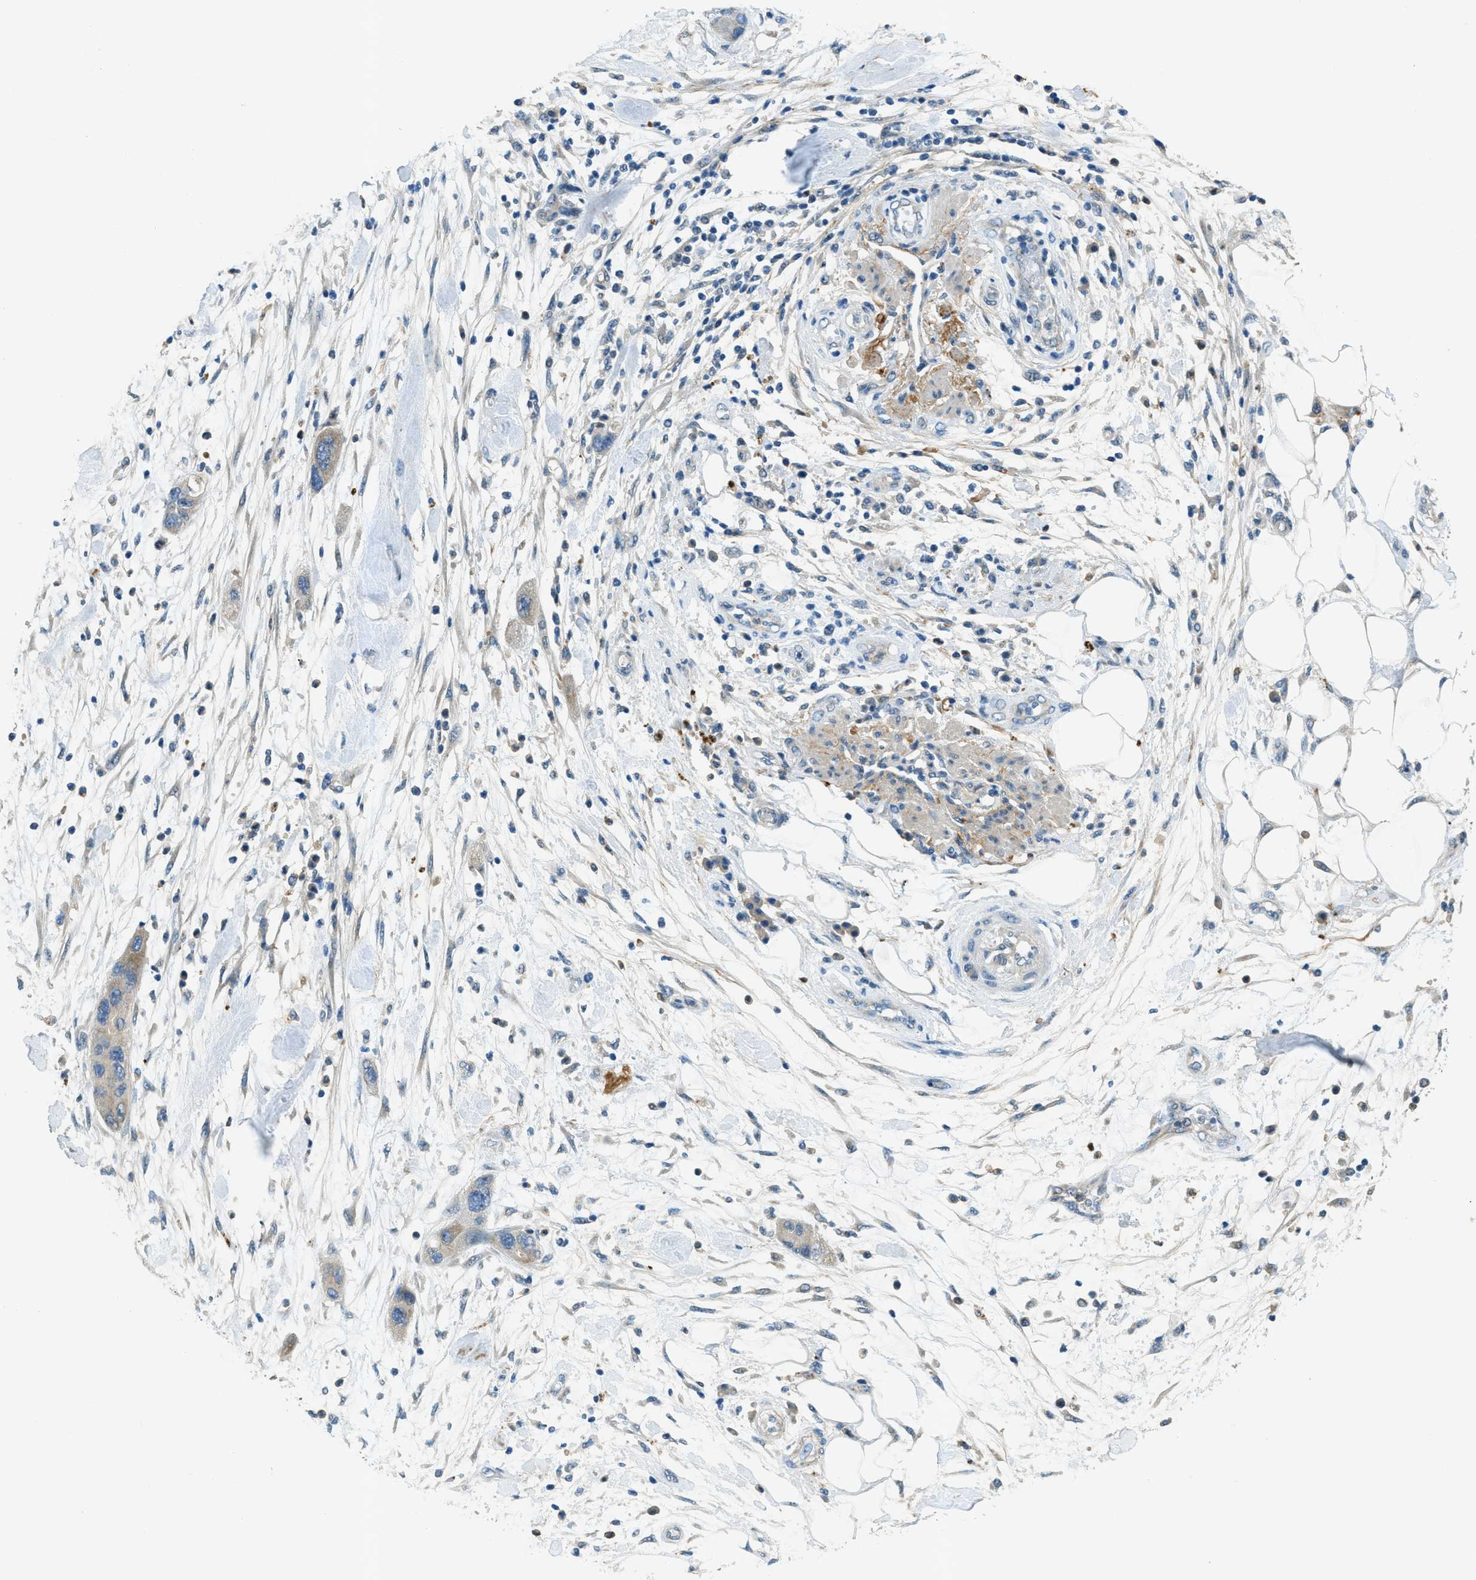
{"staining": {"intensity": "weak", "quantity": "25%-75%", "location": "cytoplasmic/membranous"}, "tissue": "pancreatic cancer", "cell_type": "Tumor cells", "image_type": "cancer", "snomed": [{"axis": "morphology", "description": "Normal tissue, NOS"}, {"axis": "morphology", "description": "Adenocarcinoma, NOS"}, {"axis": "topography", "description": "Pancreas"}], "caption": "Immunohistochemistry (IHC) of human pancreatic cancer (adenocarcinoma) displays low levels of weak cytoplasmic/membranous expression in about 25%-75% of tumor cells.", "gene": "SNX14", "patient": {"sex": "female", "age": 71}}